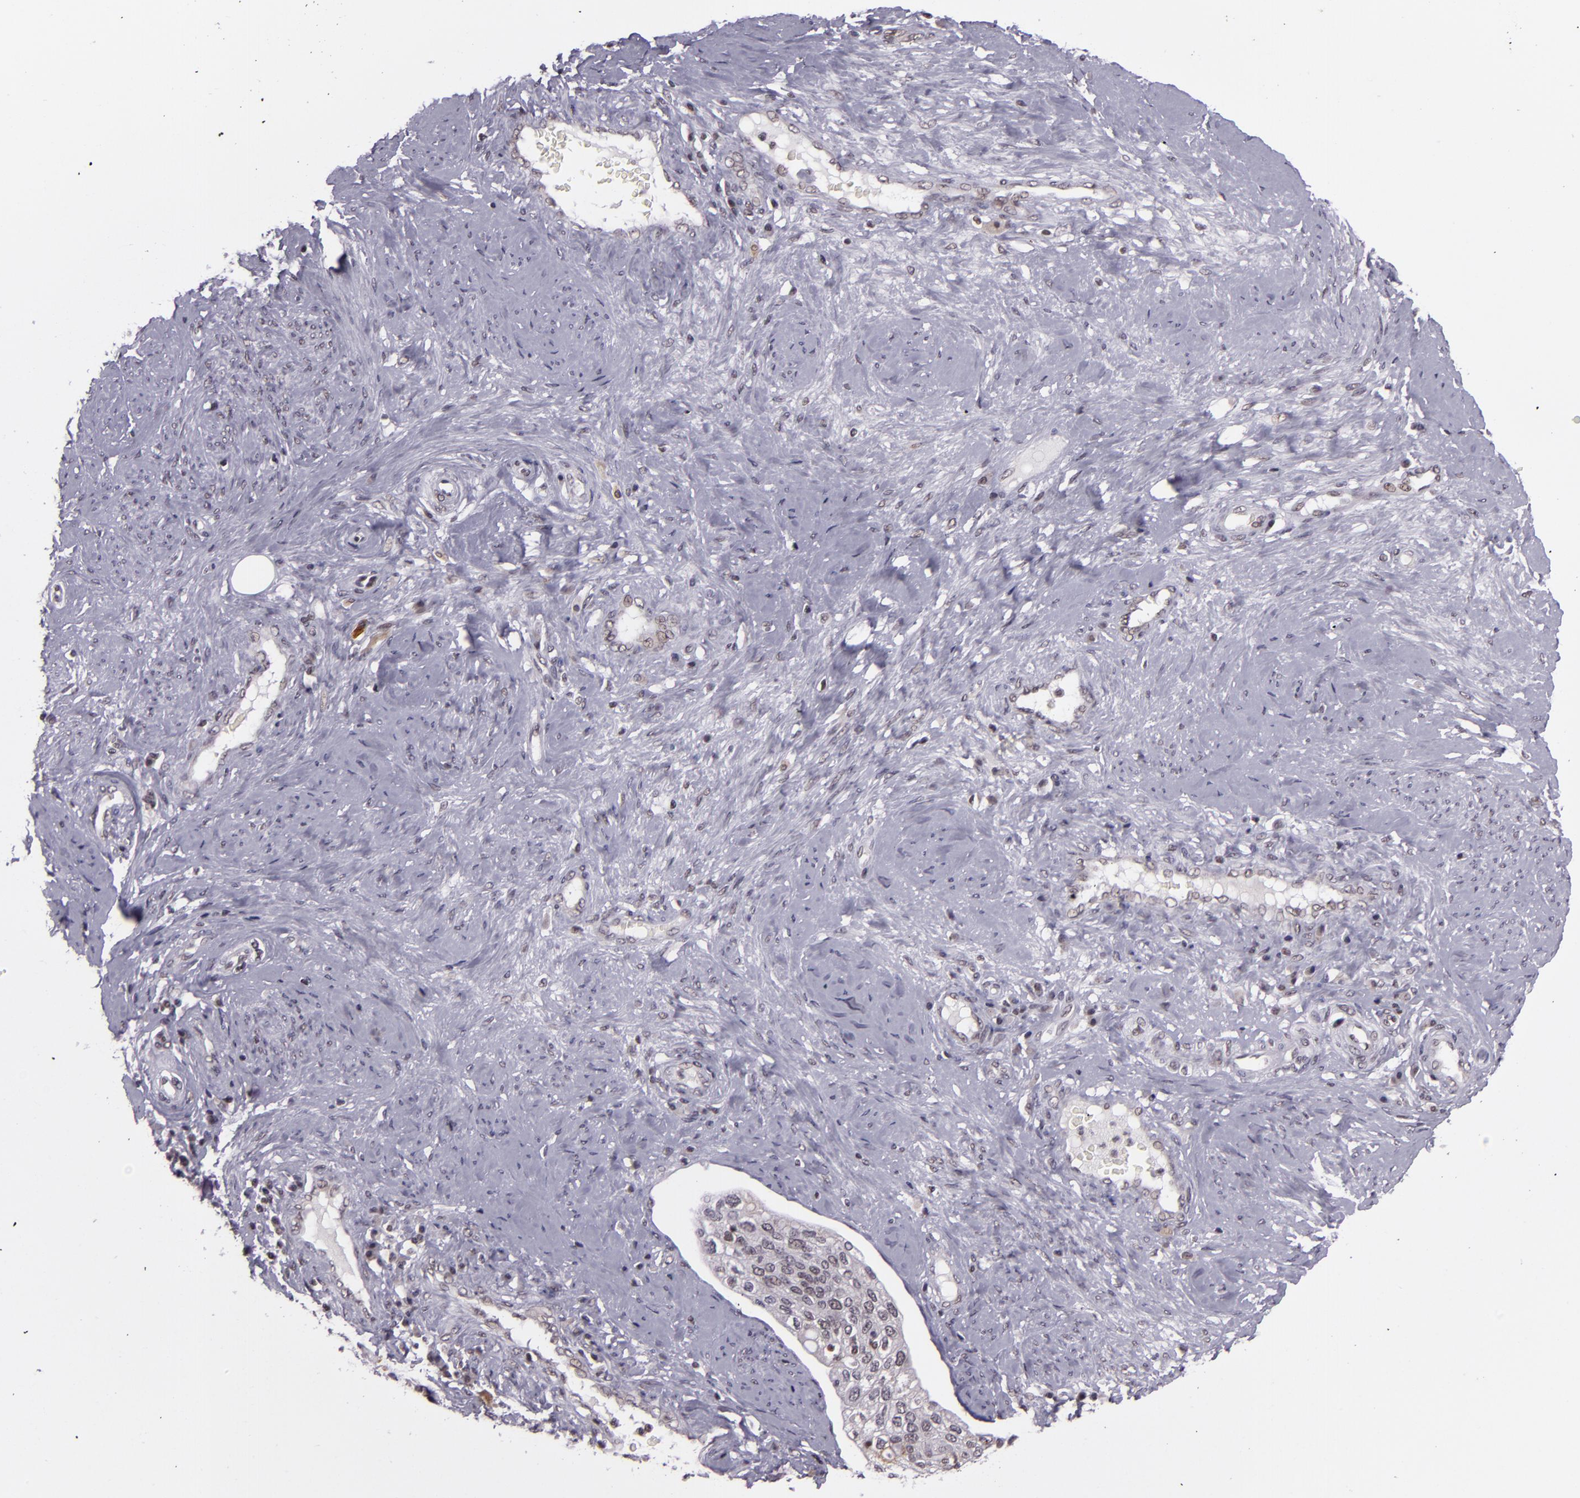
{"staining": {"intensity": "weak", "quantity": "<25%", "location": "nuclear"}, "tissue": "cervical cancer", "cell_type": "Tumor cells", "image_type": "cancer", "snomed": [{"axis": "morphology", "description": "Squamous cell carcinoma, NOS"}, {"axis": "topography", "description": "Cervix"}], "caption": "Human cervical cancer (squamous cell carcinoma) stained for a protein using IHC shows no expression in tumor cells.", "gene": "ZFX", "patient": {"sex": "female", "age": 41}}